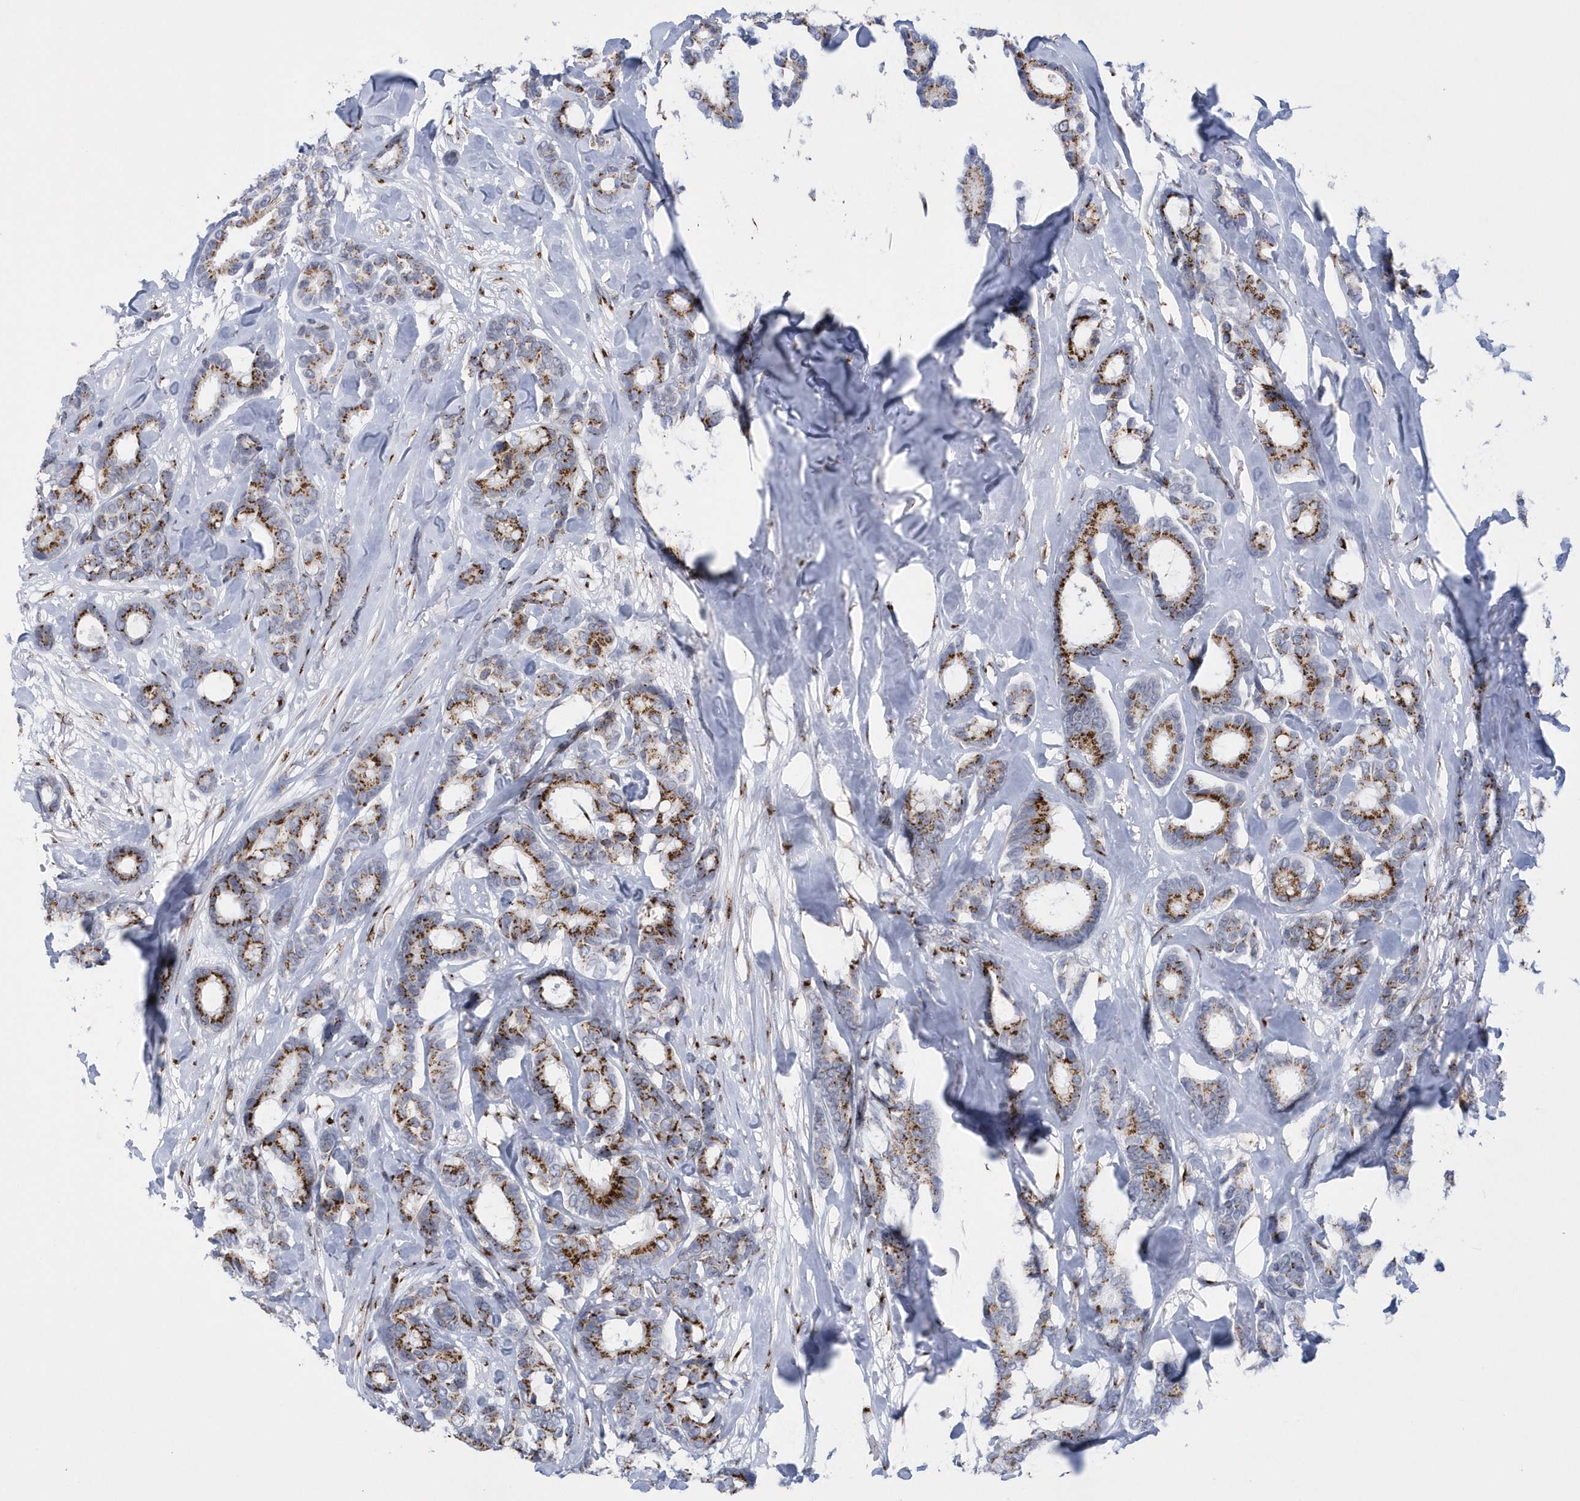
{"staining": {"intensity": "moderate", "quantity": ">75%", "location": "cytoplasmic/membranous"}, "tissue": "breast cancer", "cell_type": "Tumor cells", "image_type": "cancer", "snomed": [{"axis": "morphology", "description": "Duct carcinoma"}, {"axis": "topography", "description": "Breast"}], "caption": "Approximately >75% of tumor cells in human breast intraductal carcinoma exhibit moderate cytoplasmic/membranous protein positivity as visualized by brown immunohistochemical staining.", "gene": "SLX9", "patient": {"sex": "female", "age": 87}}